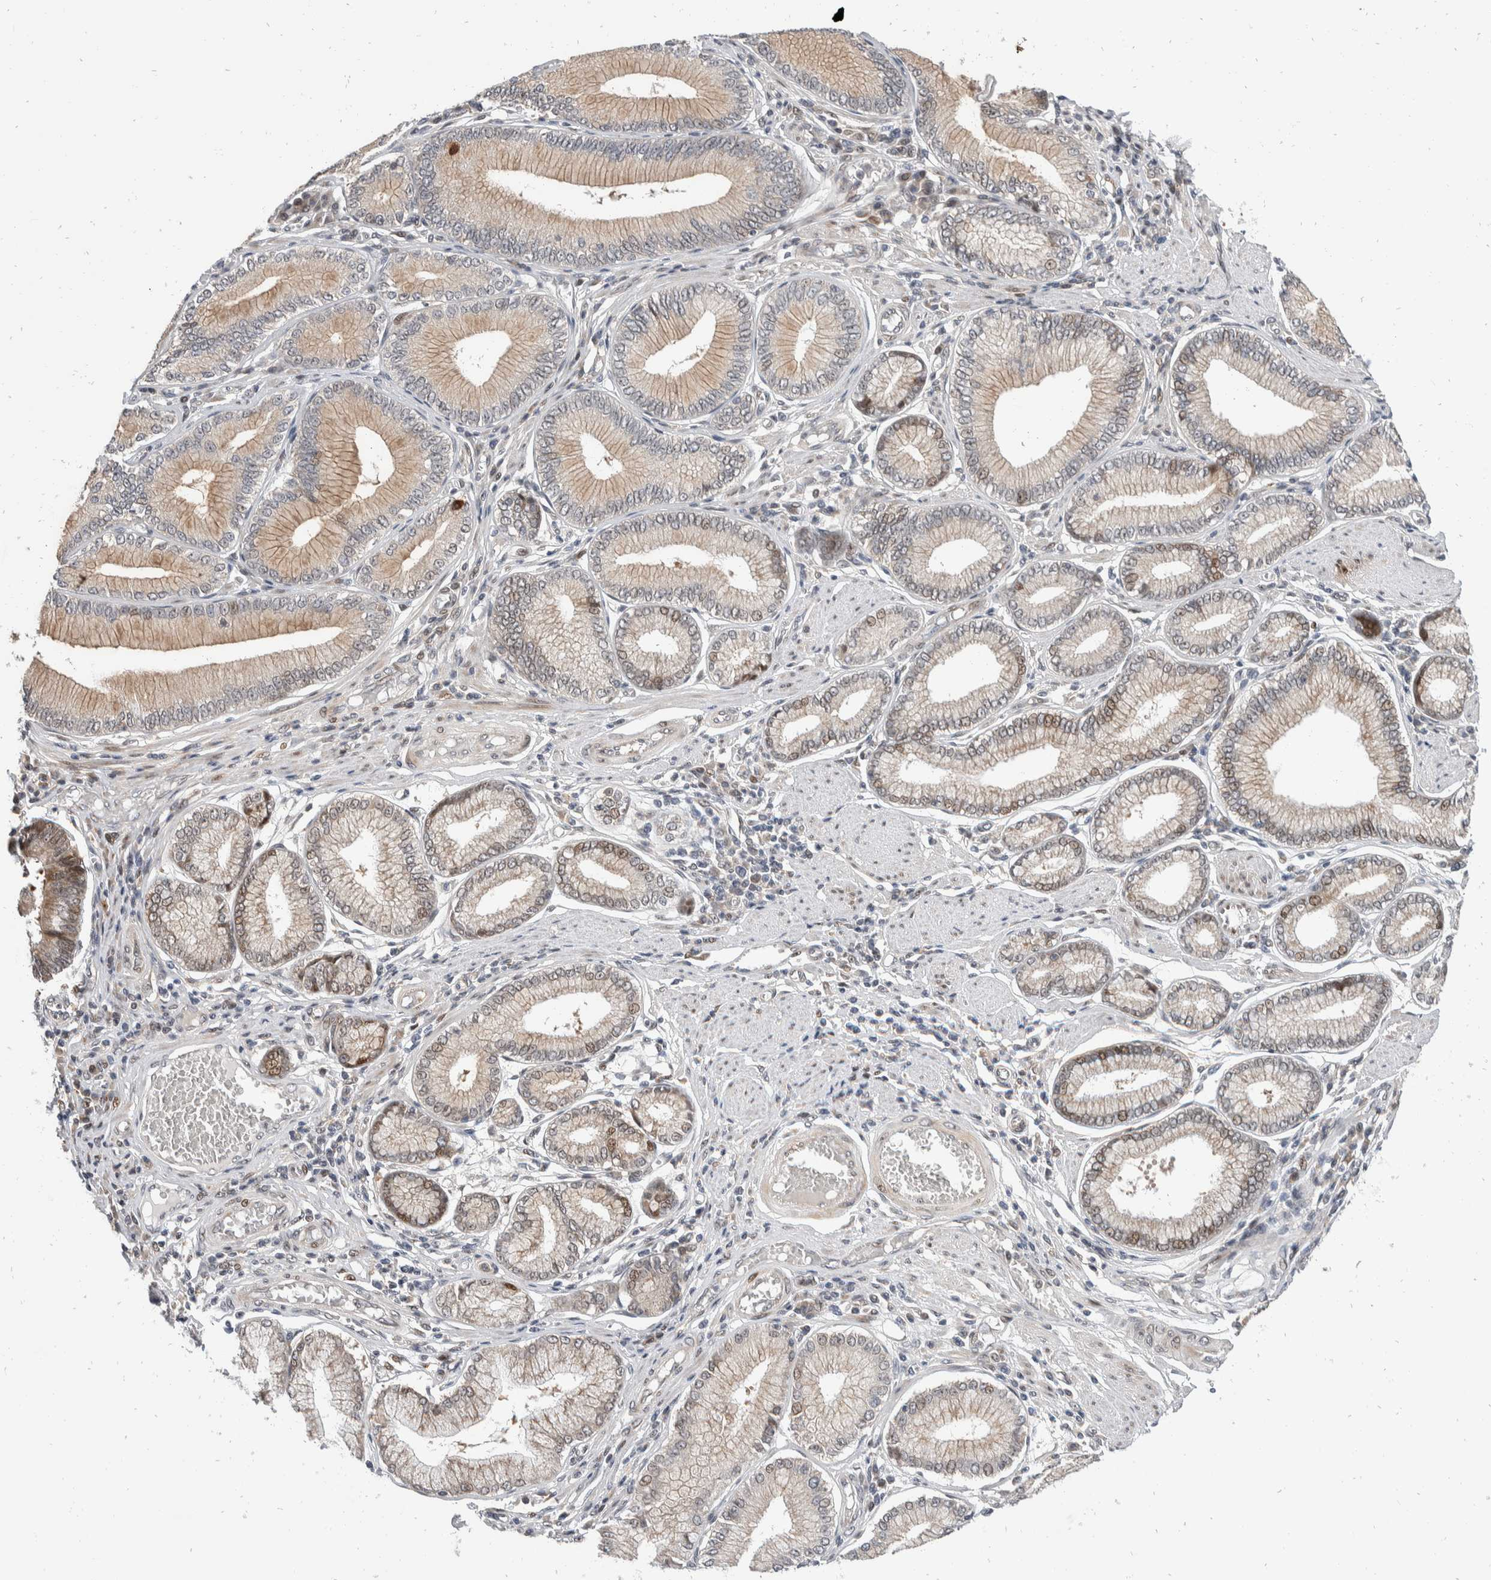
{"staining": {"intensity": "moderate", "quantity": "25%-75%", "location": "cytoplasmic/membranous,nuclear"}, "tissue": "stomach cancer", "cell_type": "Tumor cells", "image_type": "cancer", "snomed": [{"axis": "morphology", "description": "Adenocarcinoma, NOS"}, {"axis": "topography", "description": "Stomach"}], "caption": "This is a histology image of IHC staining of stomach cancer (adenocarcinoma), which shows moderate staining in the cytoplasmic/membranous and nuclear of tumor cells.", "gene": "ZNF703", "patient": {"sex": "male", "age": 59}}